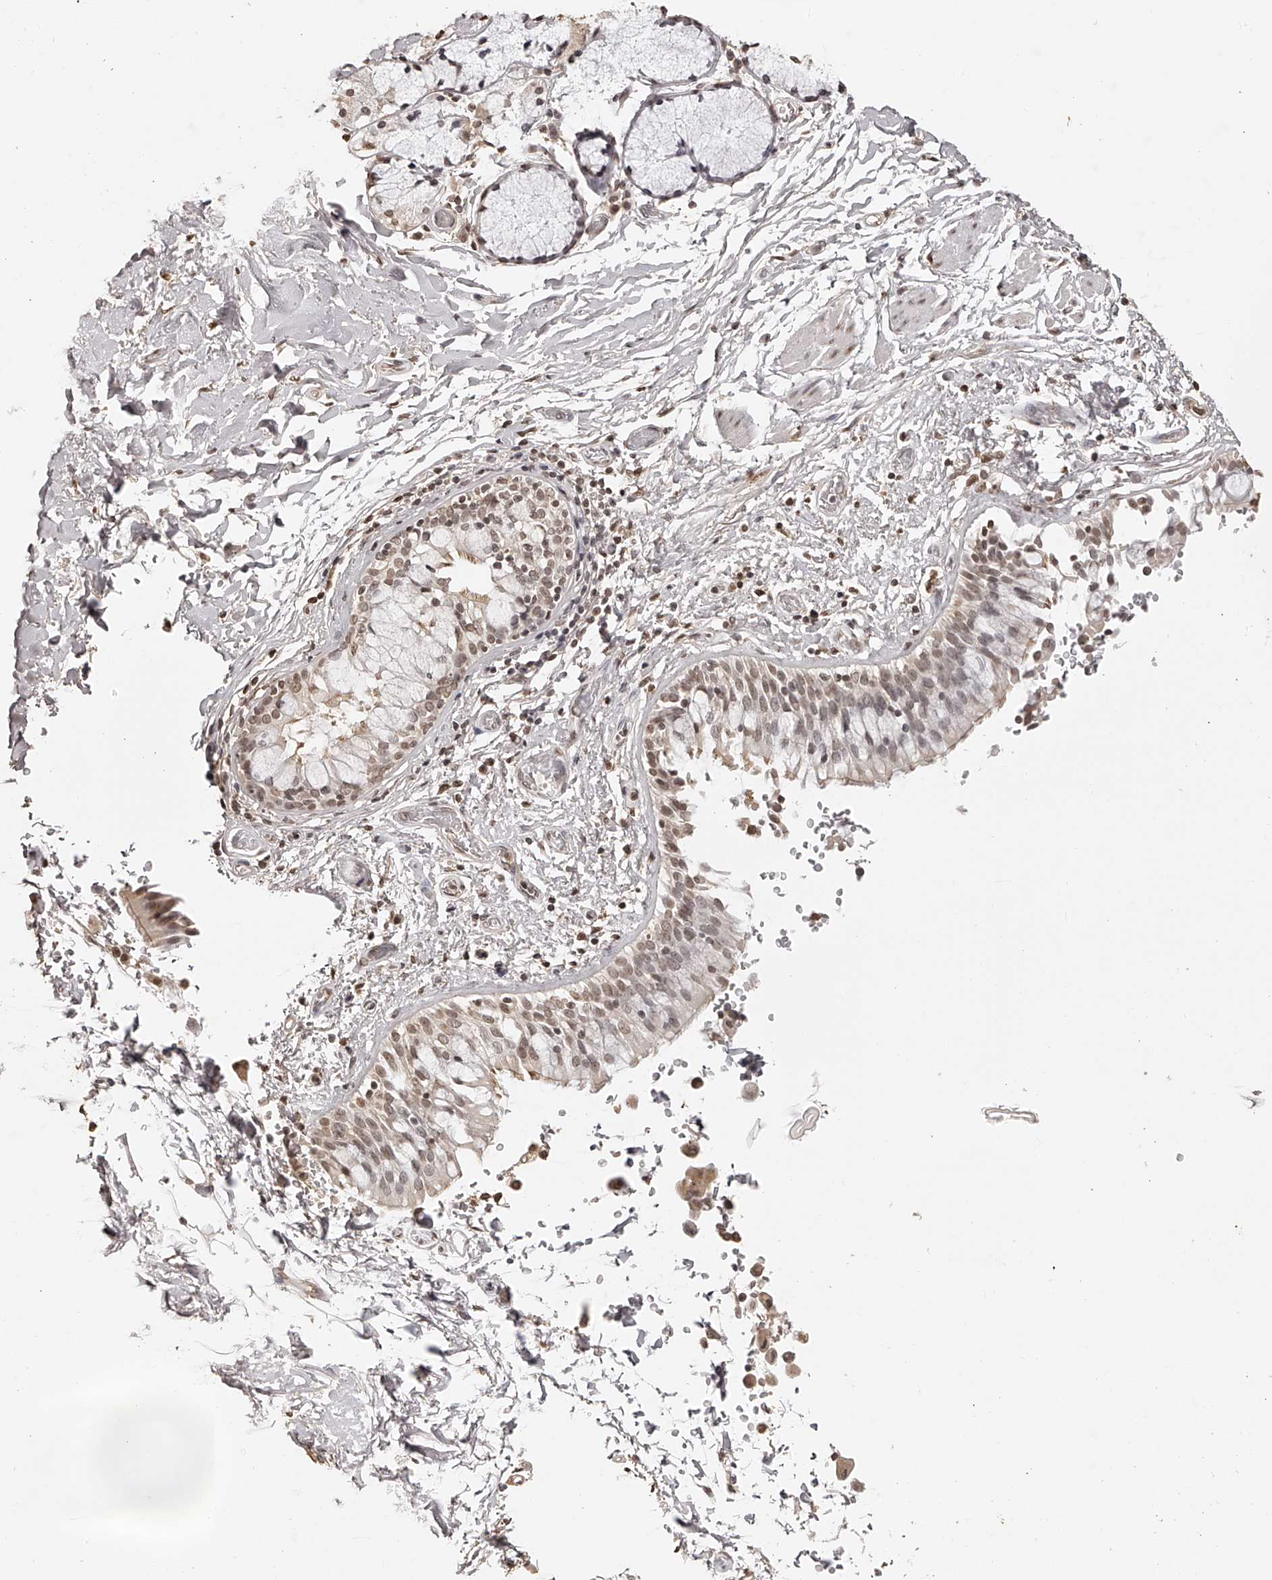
{"staining": {"intensity": "moderate", "quantity": ">75%", "location": "nuclear"}, "tissue": "bronchus", "cell_type": "Respiratory epithelial cells", "image_type": "normal", "snomed": [{"axis": "morphology", "description": "Normal tissue, NOS"}, {"axis": "morphology", "description": "Inflammation, NOS"}, {"axis": "topography", "description": "Cartilage tissue"}, {"axis": "topography", "description": "Bronchus"}, {"axis": "topography", "description": "Lung"}], "caption": "Bronchus stained with immunohistochemistry (IHC) displays moderate nuclear positivity in approximately >75% of respiratory epithelial cells.", "gene": "ZNF503", "patient": {"sex": "female", "age": 64}}